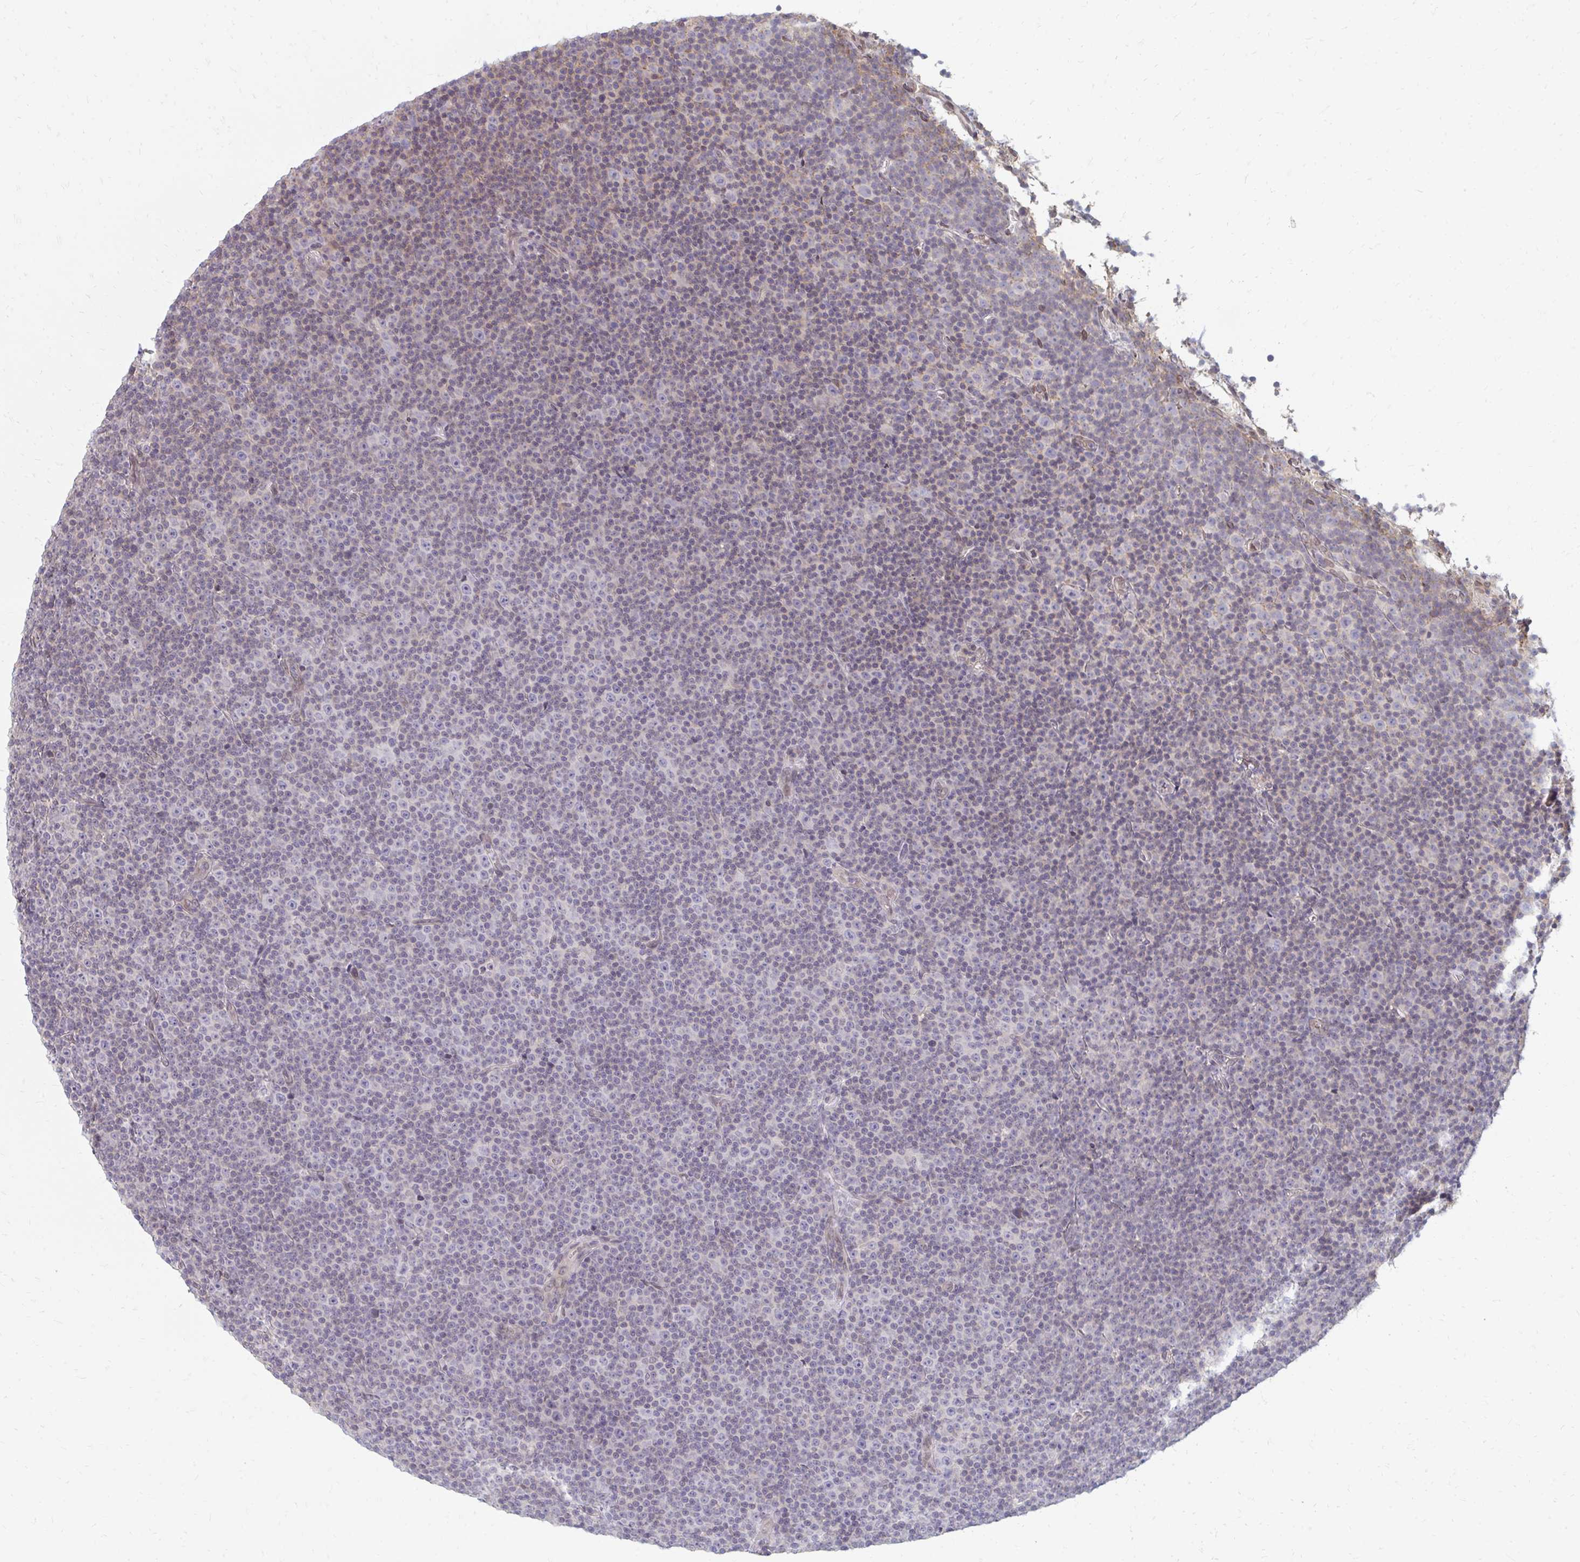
{"staining": {"intensity": "negative", "quantity": "none", "location": "none"}, "tissue": "lymphoma", "cell_type": "Tumor cells", "image_type": "cancer", "snomed": [{"axis": "morphology", "description": "Malignant lymphoma, non-Hodgkin's type, Low grade"}, {"axis": "topography", "description": "Lymph node"}], "caption": "Histopathology image shows no significant protein positivity in tumor cells of lymphoma. Brightfield microscopy of immunohistochemistry stained with DAB (3,3'-diaminobenzidine) (brown) and hematoxylin (blue), captured at high magnification.", "gene": "GPC5", "patient": {"sex": "female", "age": 67}}